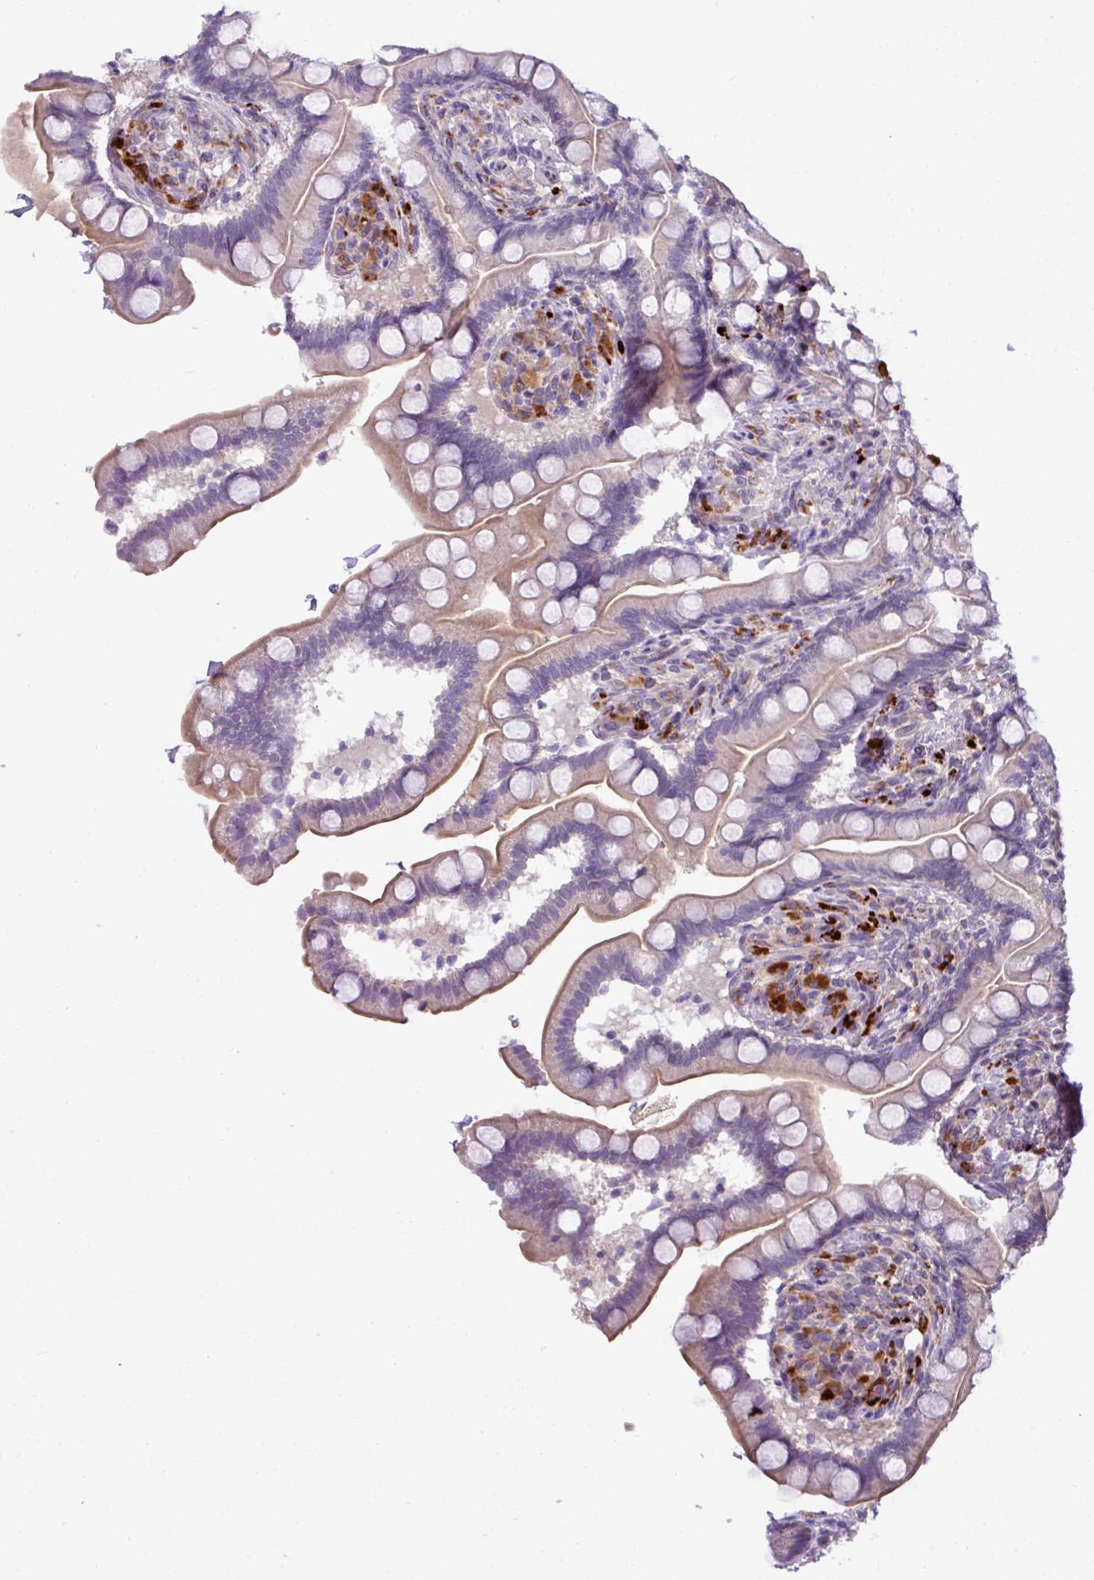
{"staining": {"intensity": "weak", "quantity": "25%-75%", "location": "cytoplasmic/membranous"}, "tissue": "small intestine", "cell_type": "Glandular cells", "image_type": "normal", "snomed": [{"axis": "morphology", "description": "Normal tissue, NOS"}, {"axis": "topography", "description": "Small intestine"}], "caption": "The image reveals staining of unremarkable small intestine, revealing weak cytoplasmic/membranous protein positivity (brown color) within glandular cells.", "gene": "IL17A", "patient": {"sex": "female", "age": 64}}